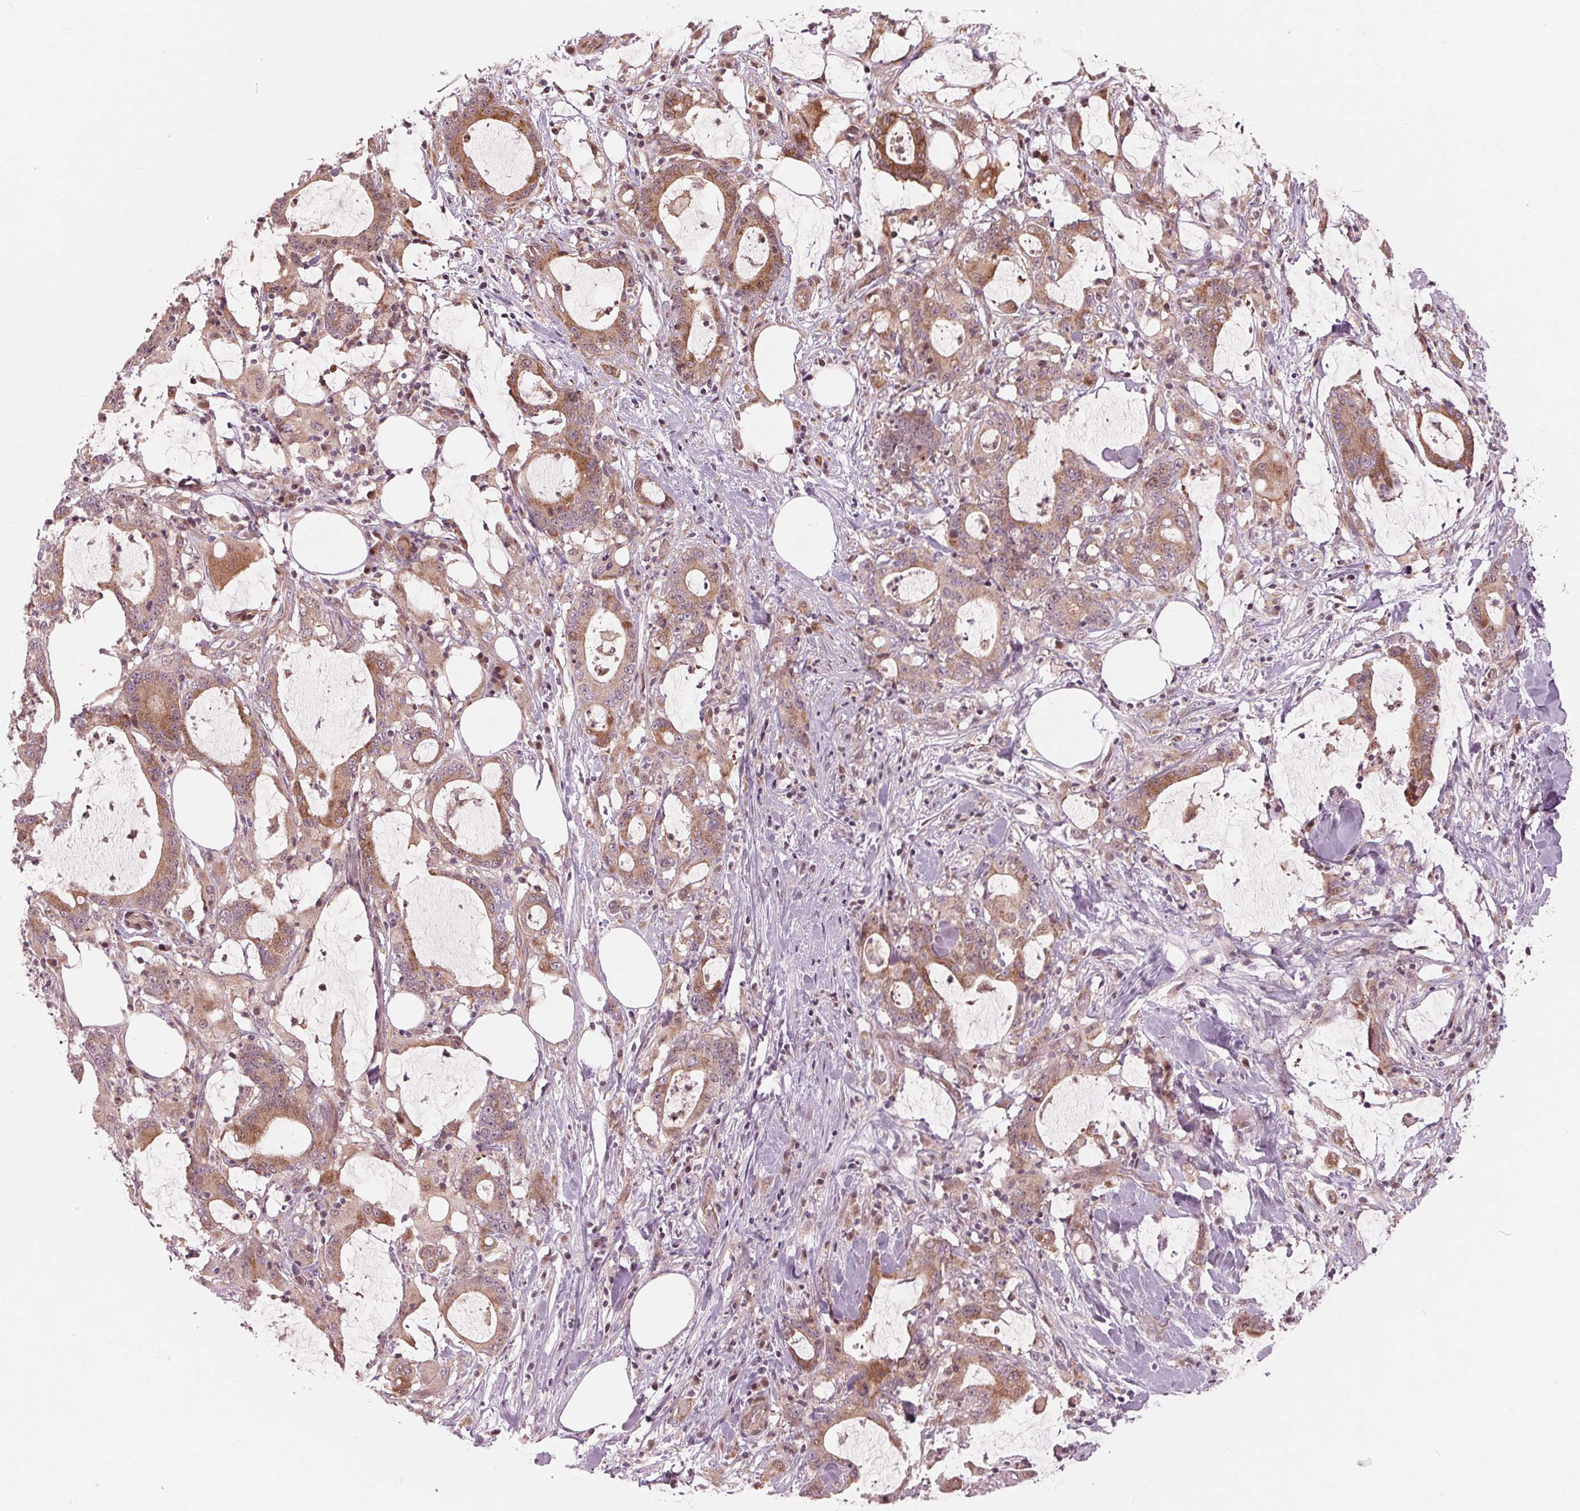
{"staining": {"intensity": "moderate", "quantity": ">75%", "location": "cytoplasmic/membranous"}, "tissue": "stomach cancer", "cell_type": "Tumor cells", "image_type": "cancer", "snomed": [{"axis": "morphology", "description": "Adenocarcinoma, NOS"}, {"axis": "topography", "description": "Stomach, upper"}], "caption": "The immunohistochemical stain shows moderate cytoplasmic/membranous expression in tumor cells of stomach cancer tissue. (IHC, brightfield microscopy, high magnification).", "gene": "TXNIP", "patient": {"sex": "male", "age": 68}}